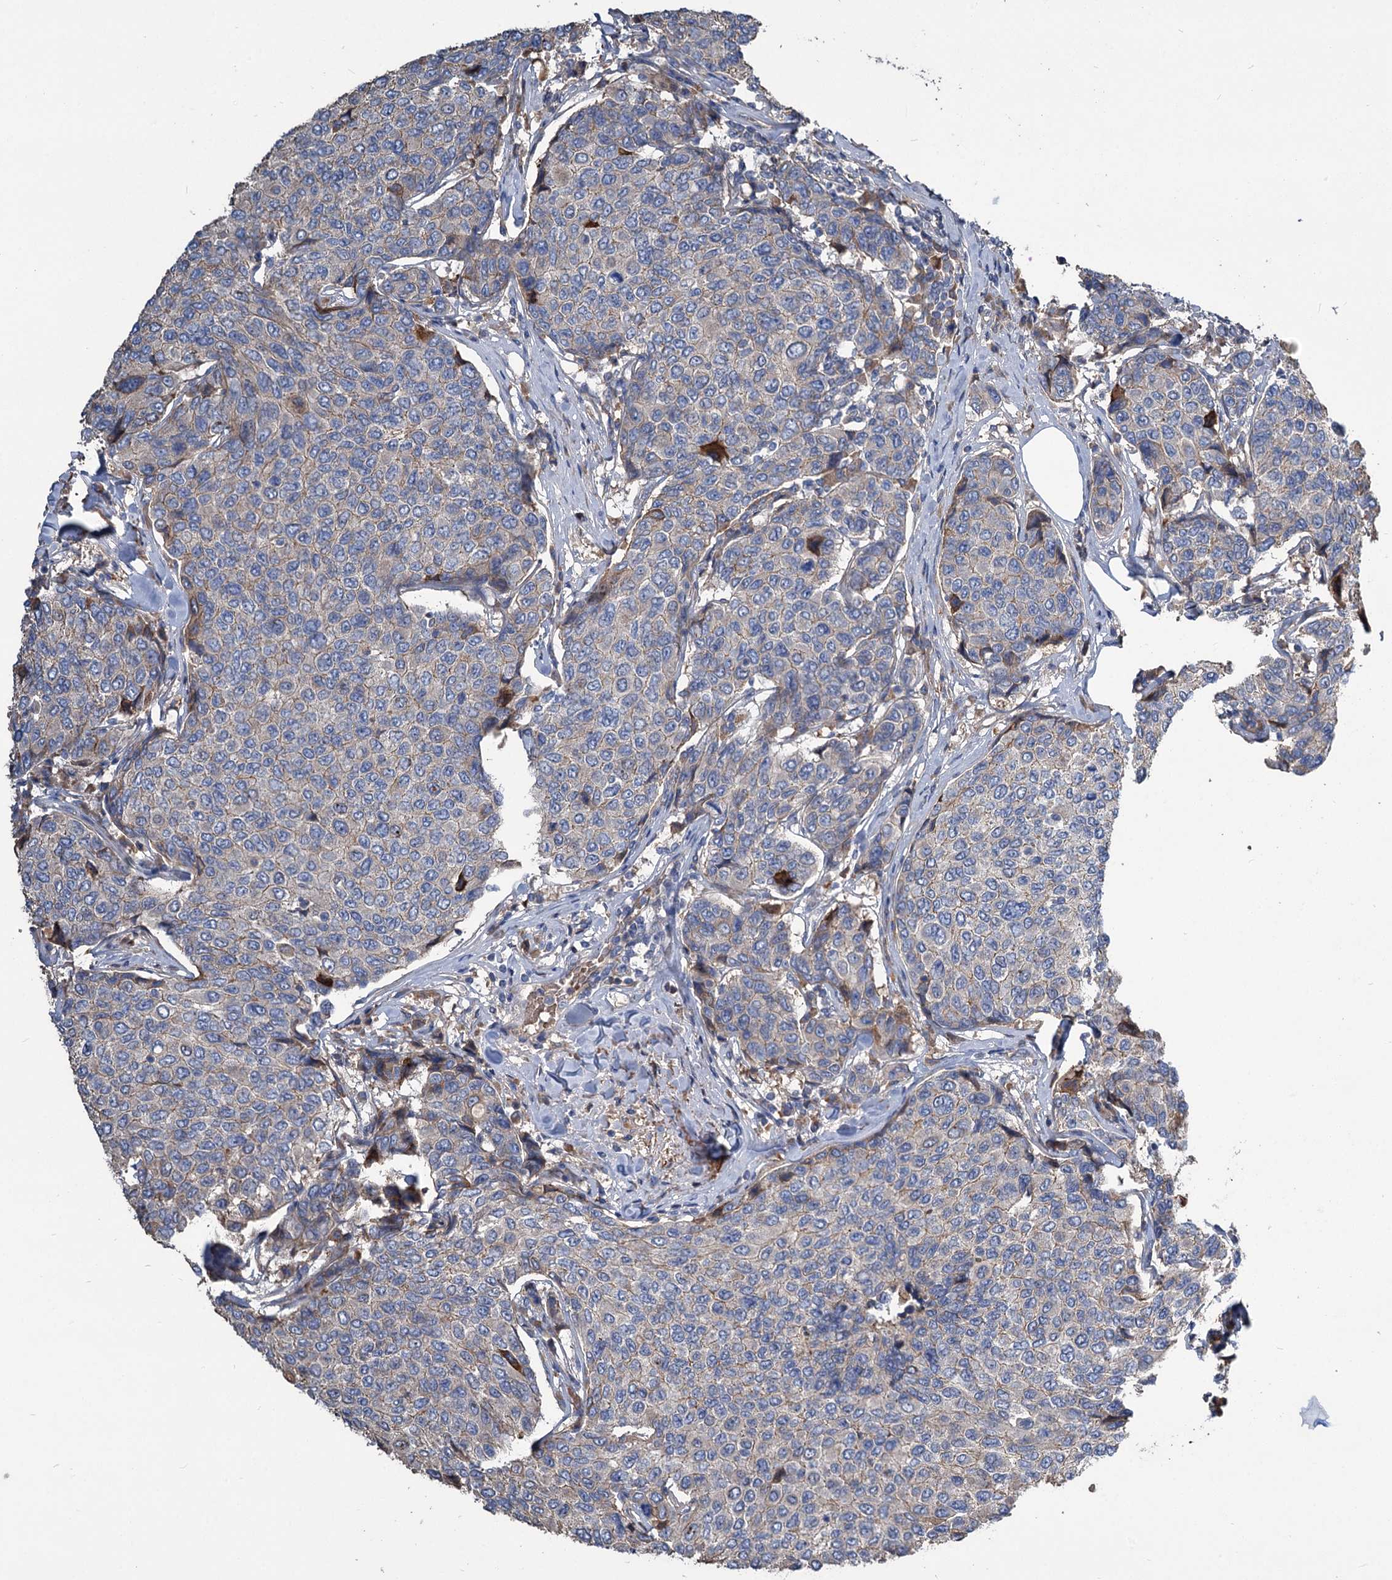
{"staining": {"intensity": "negative", "quantity": "none", "location": "none"}, "tissue": "breast cancer", "cell_type": "Tumor cells", "image_type": "cancer", "snomed": [{"axis": "morphology", "description": "Duct carcinoma"}, {"axis": "topography", "description": "Breast"}], "caption": "Immunohistochemistry (IHC) of breast cancer (infiltrating ductal carcinoma) displays no expression in tumor cells. (DAB immunohistochemistry visualized using brightfield microscopy, high magnification).", "gene": "URAD", "patient": {"sex": "female", "age": 55}}